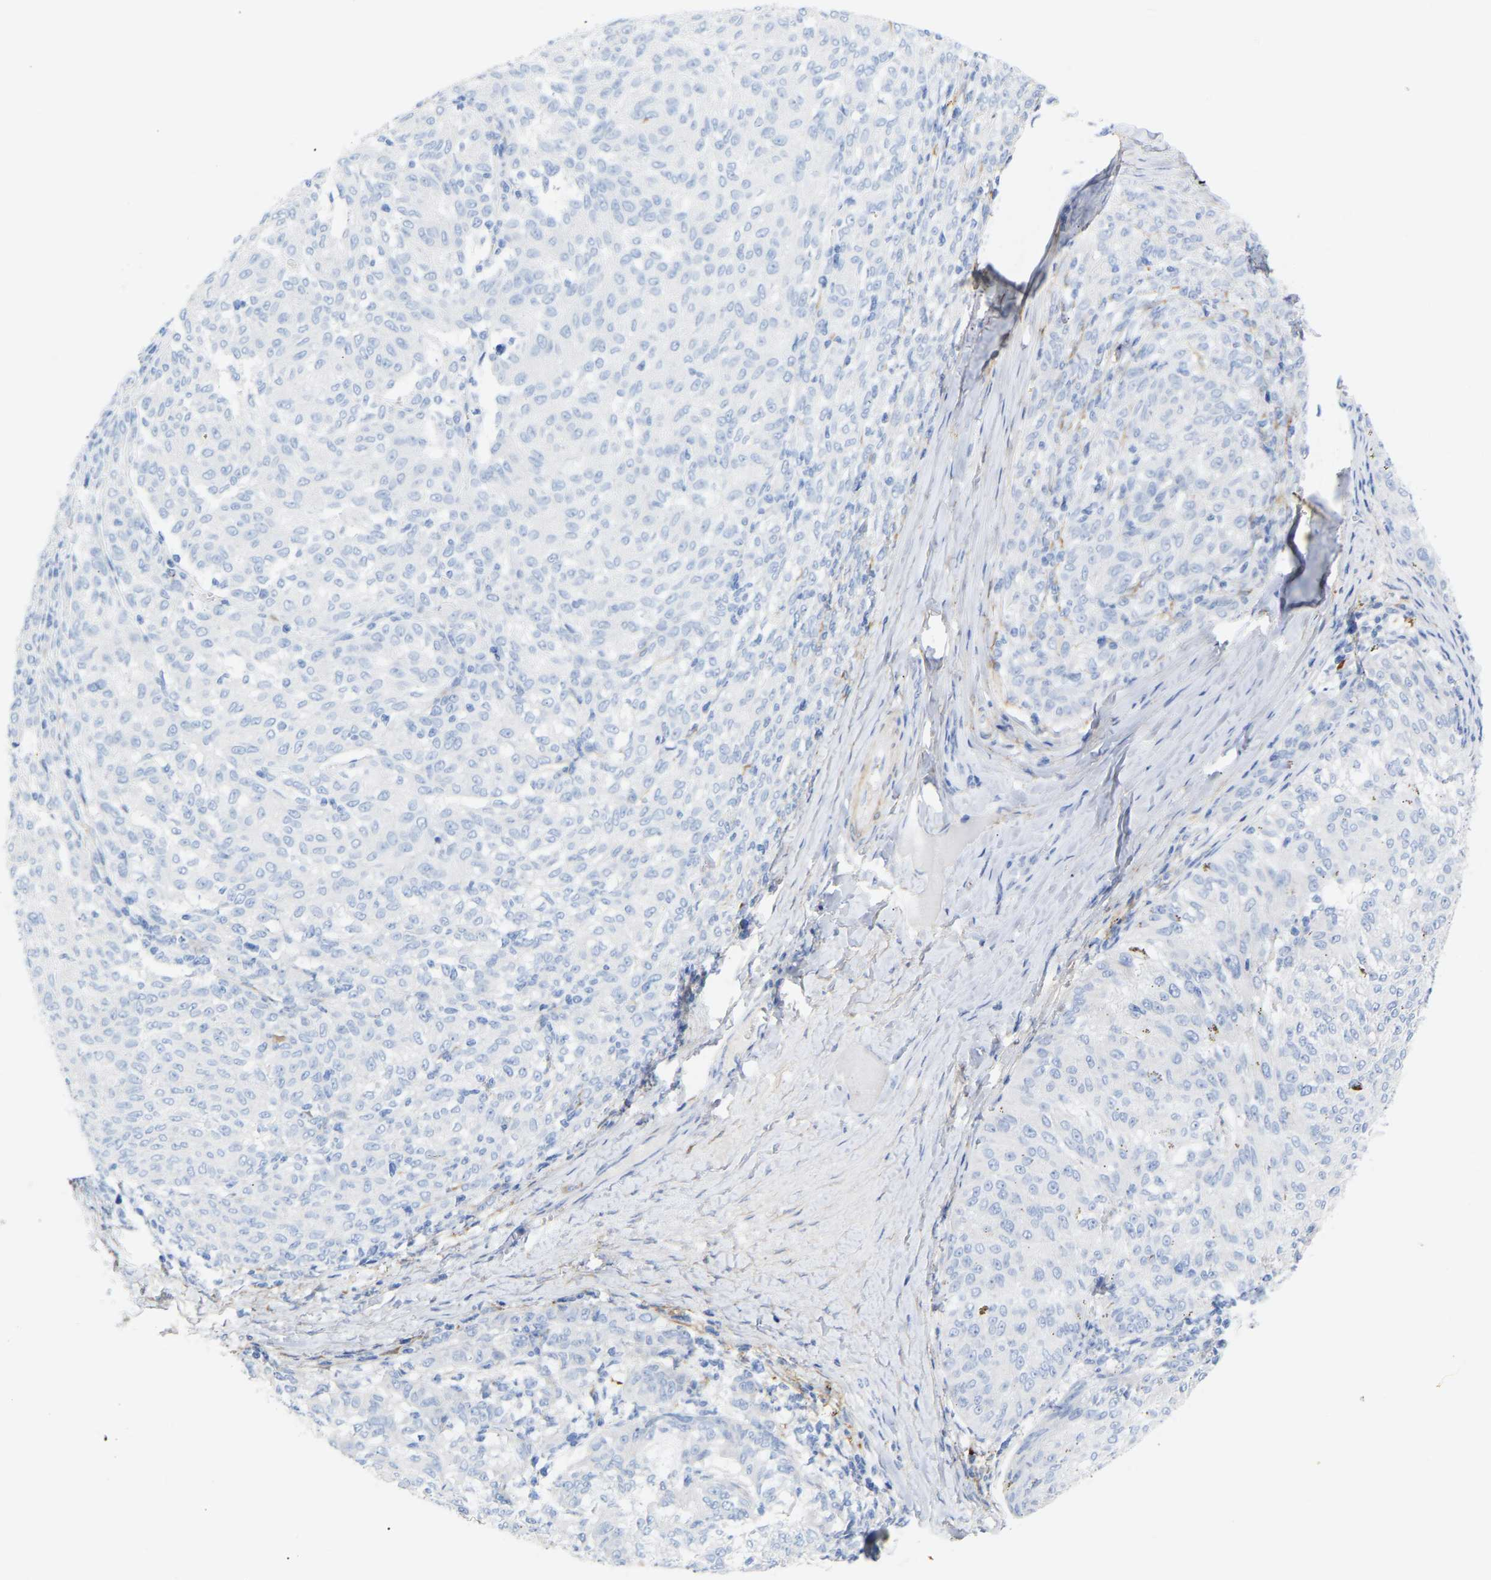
{"staining": {"intensity": "negative", "quantity": "none", "location": "none"}, "tissue": "melanoma", "cell_type": "Tumor cells", "image_type": "cancer", "snomed": [{"axis": "morphology", "description": "Malignant melanoma, NOS"}, {"axis": "topography", "description": "Skin"}], "caption": "This is a histopathology image of IHC staining of malignant melanoma, which shows no expression in tumor cells.", "gene": "AMPH", "patient": {"sex": "female", "age": 72}}